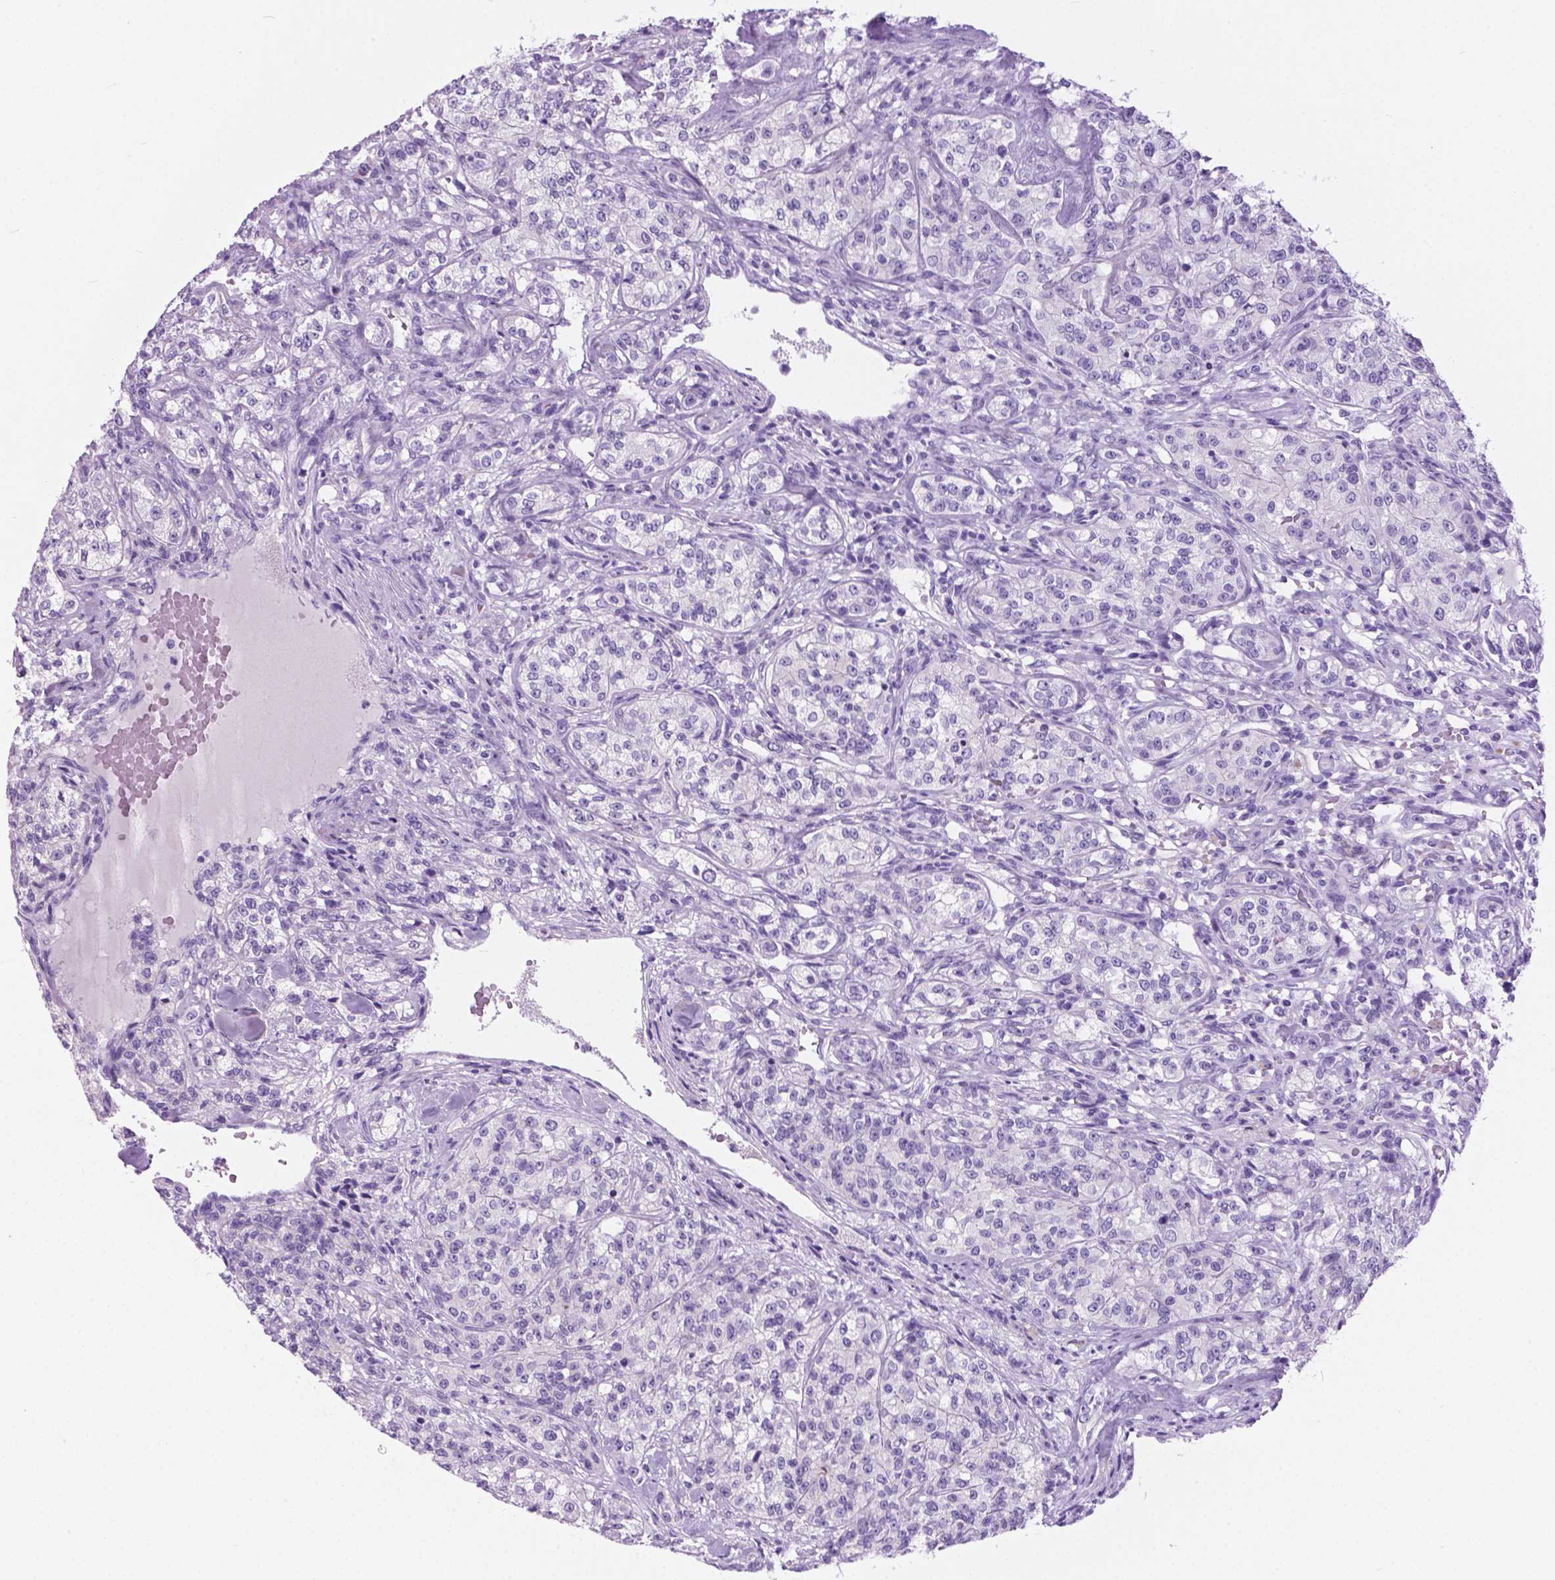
{"staining": {"intensity": "negative", "quantity": "none", "location": "none"}, "tissue": "renal cancer", "cell_type": "Tumor cells", "image_type": "cancer", "snomed": [{"axis": "morphology", "description": "Adenocarcinoma, NOS"}, {"axis": "topography", "description": "Kidney"}], "caption": "Tumor cells are negative for protein expression in human adenocarcinoma (renal).", "gene": "ARMS2", "patient": {"sex": "female", "age": 63}}